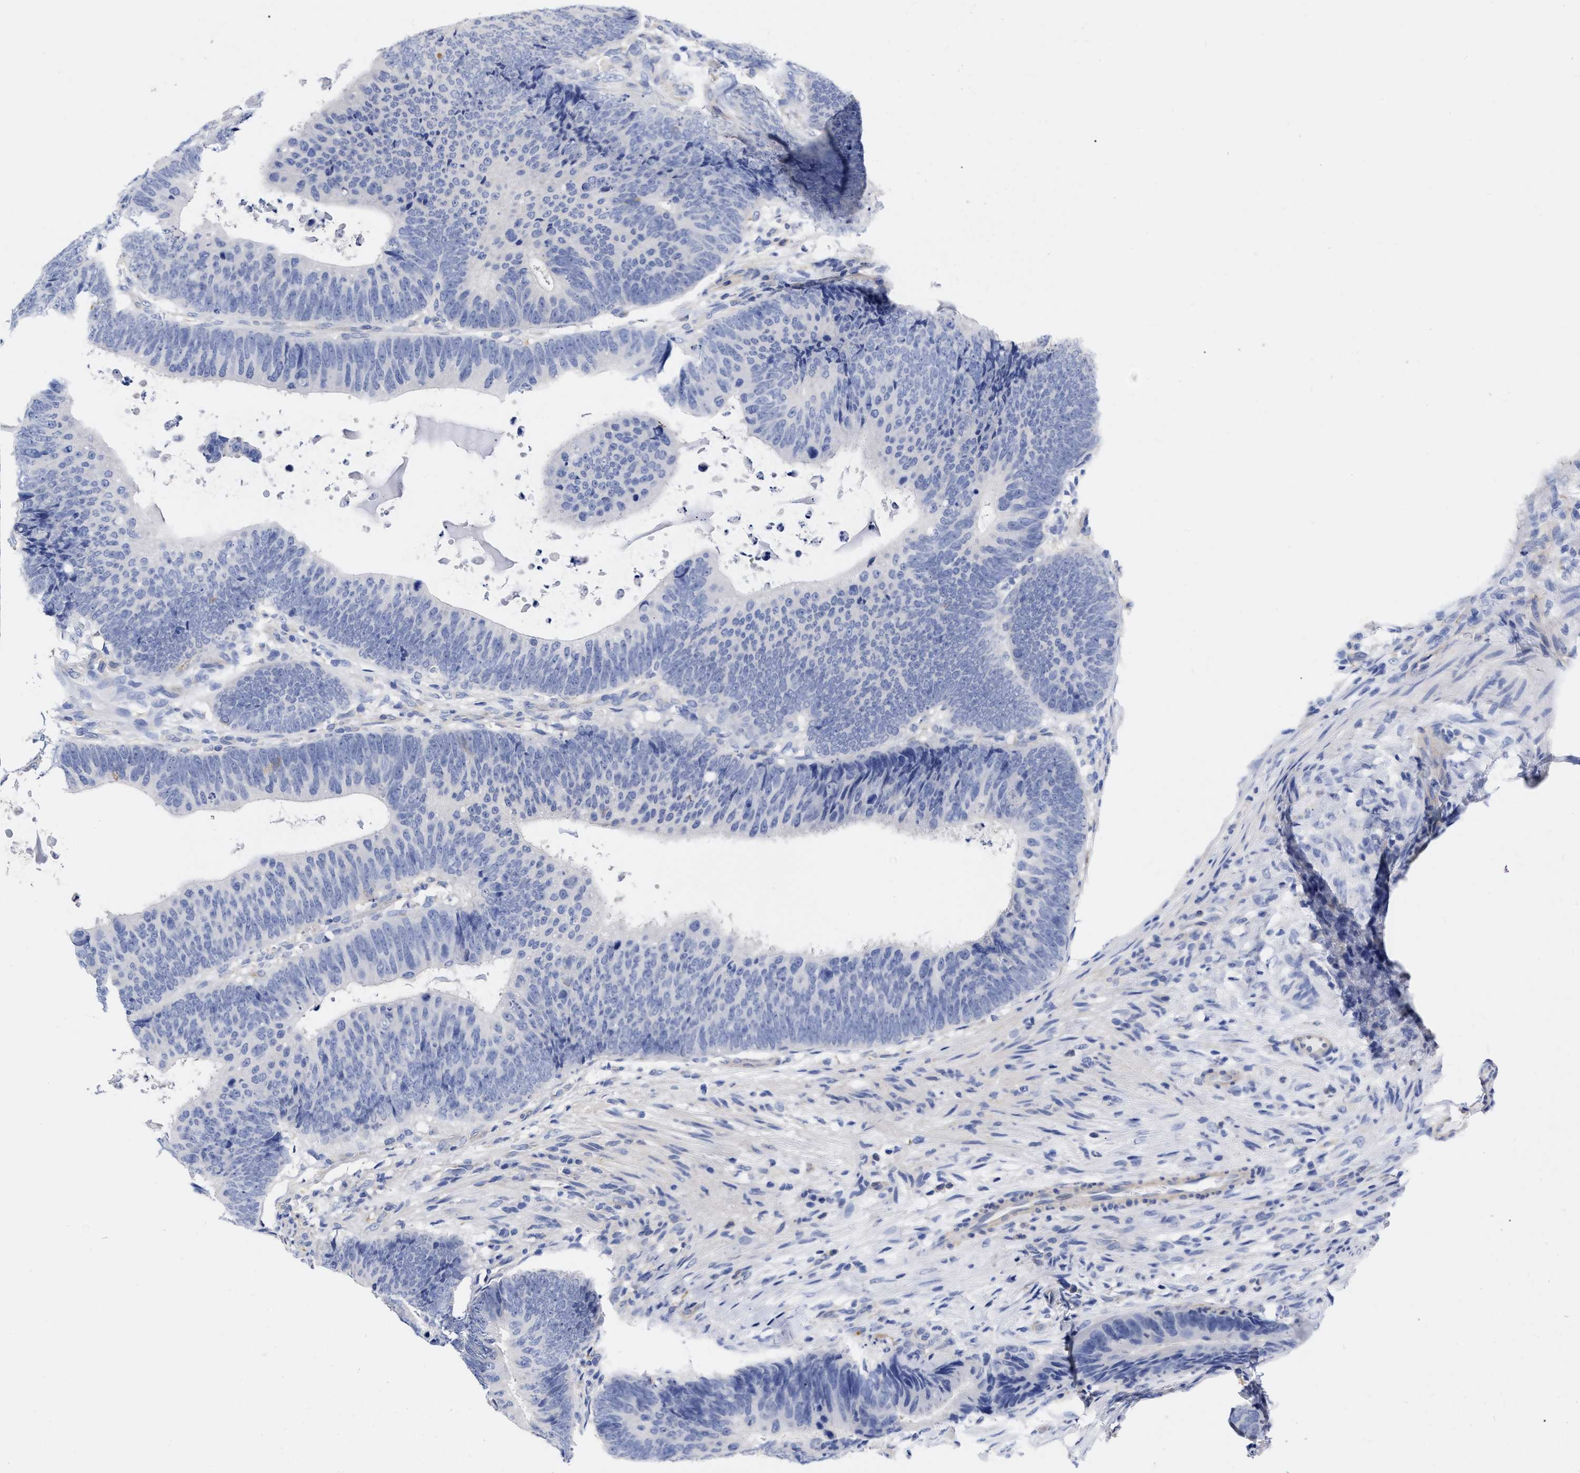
{"staining": {"intensity": "negative", "quantity": "none", "location": "none"}, "tissue": "colorectal cancer", "cell_type": "Tumor cells", "image_type": "cancer", "snomed": [{"axis": "morphology", "description": "Adenocarcinoma, NOS"}, {"axis": "topography", "description": "Colon"}], "caption": "An immunohistochemistry micrograph of colorectal cancer (adenocarcinoma) is shown. There is no staining in tumor cells of colorectal cancer (adenocarcinoma).", "gene": "IRAG2", "patient": {"sex": "male", "age": 56}}